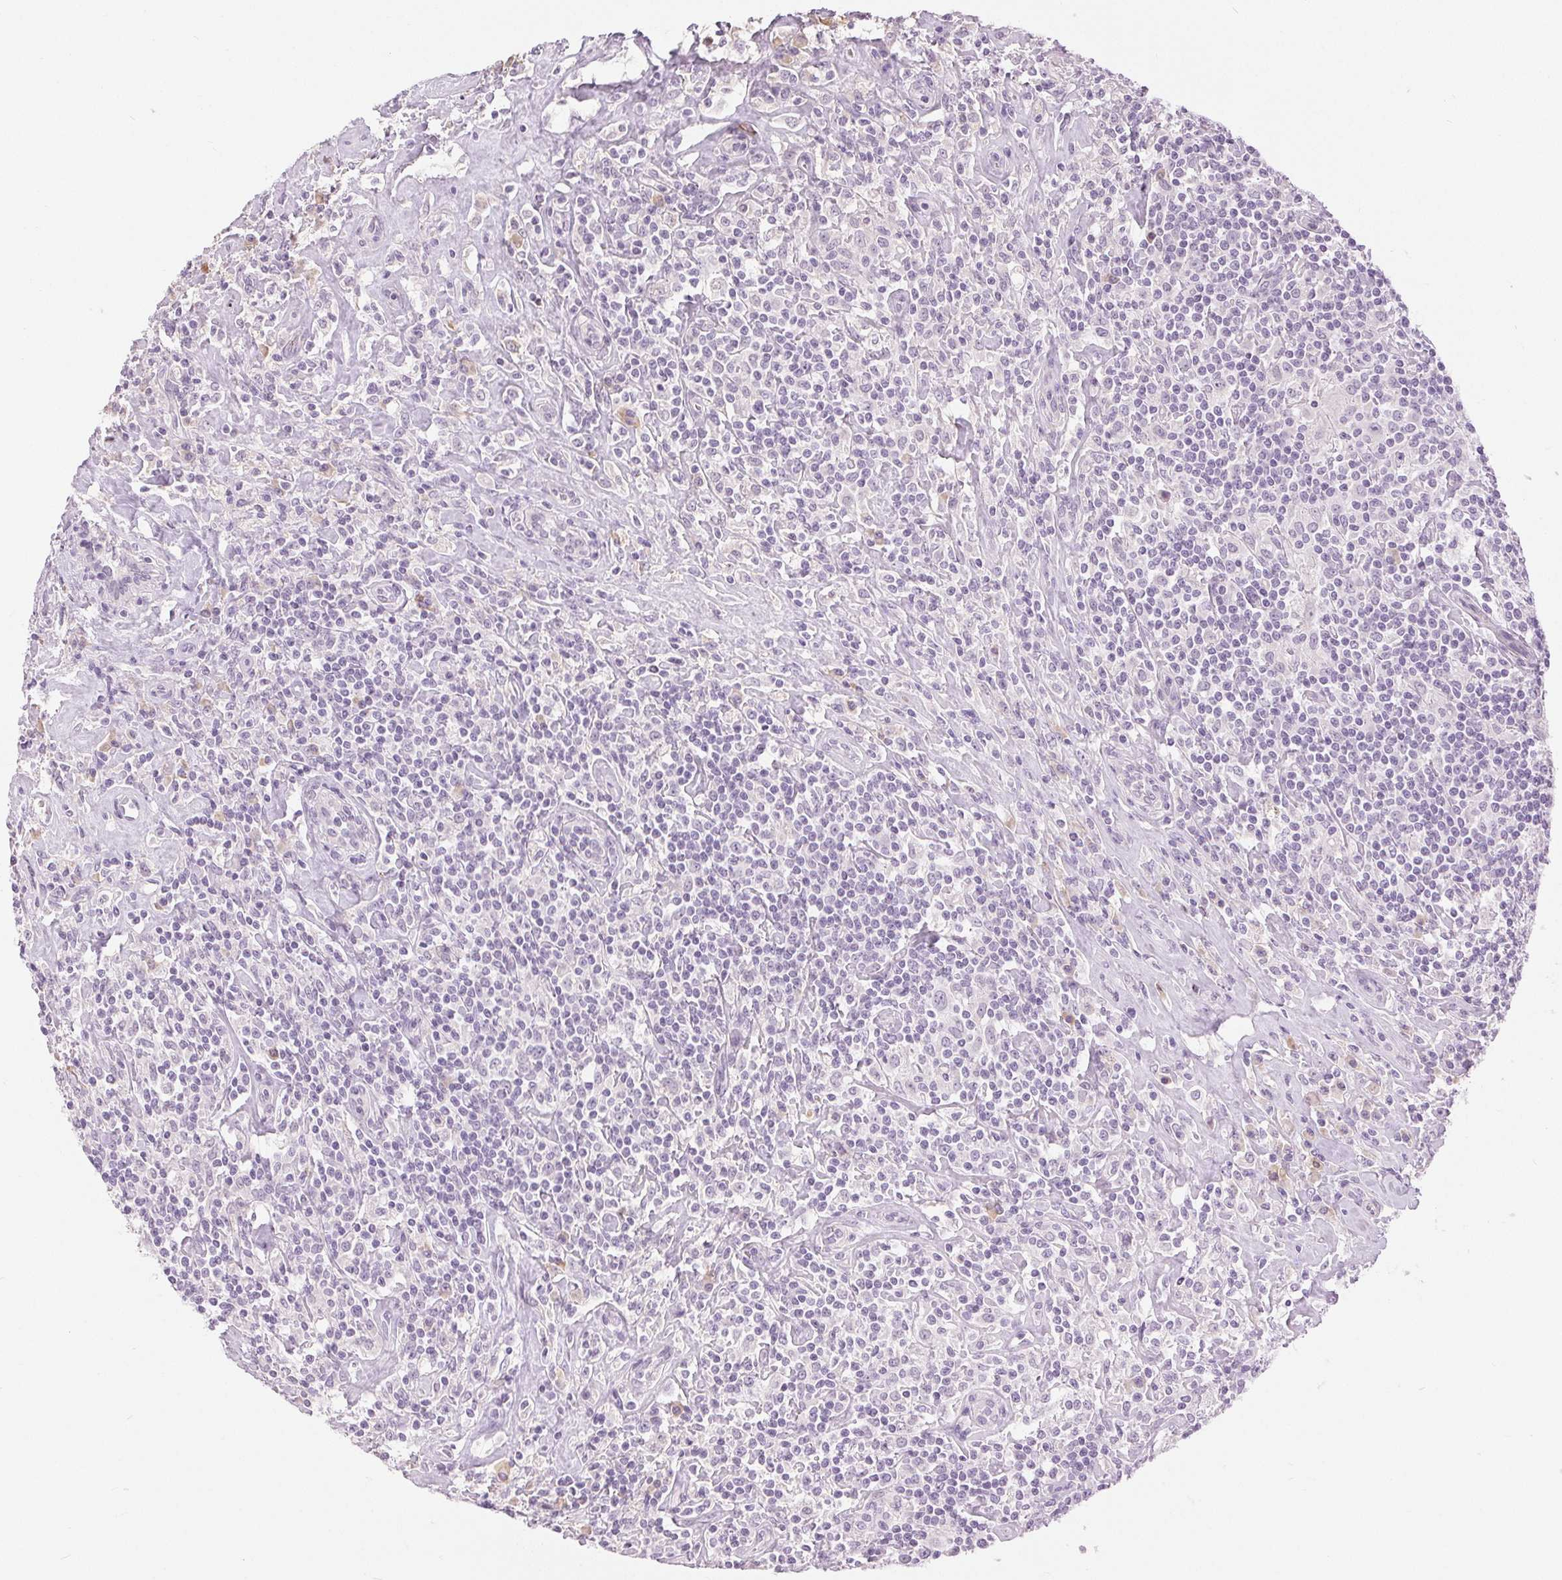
{"staining": {"intensity": "negative", "quantity": "none", "location": "none"}, "tissue": "lymphoma", "cell_type": "Tumor cells", "image_type": "cancer", "snomed": [{"axis": "morphology", "description": "Hodgkin's disease, NOS"}, {"axis": "morphology", "description": "Hodgkin's lymphoma, nodular sclerosis"}, {"axis": "topography", "description": "Lymph node"}], "caption": "This photomicrograph is of Hodgkin's disease stained with IHC to label a protein in brown with the nuclei are counter-stained blue. There is no expression in tumor cells.", "gene": "DSG3", "patient": {"sex": "female", "age": 10}}